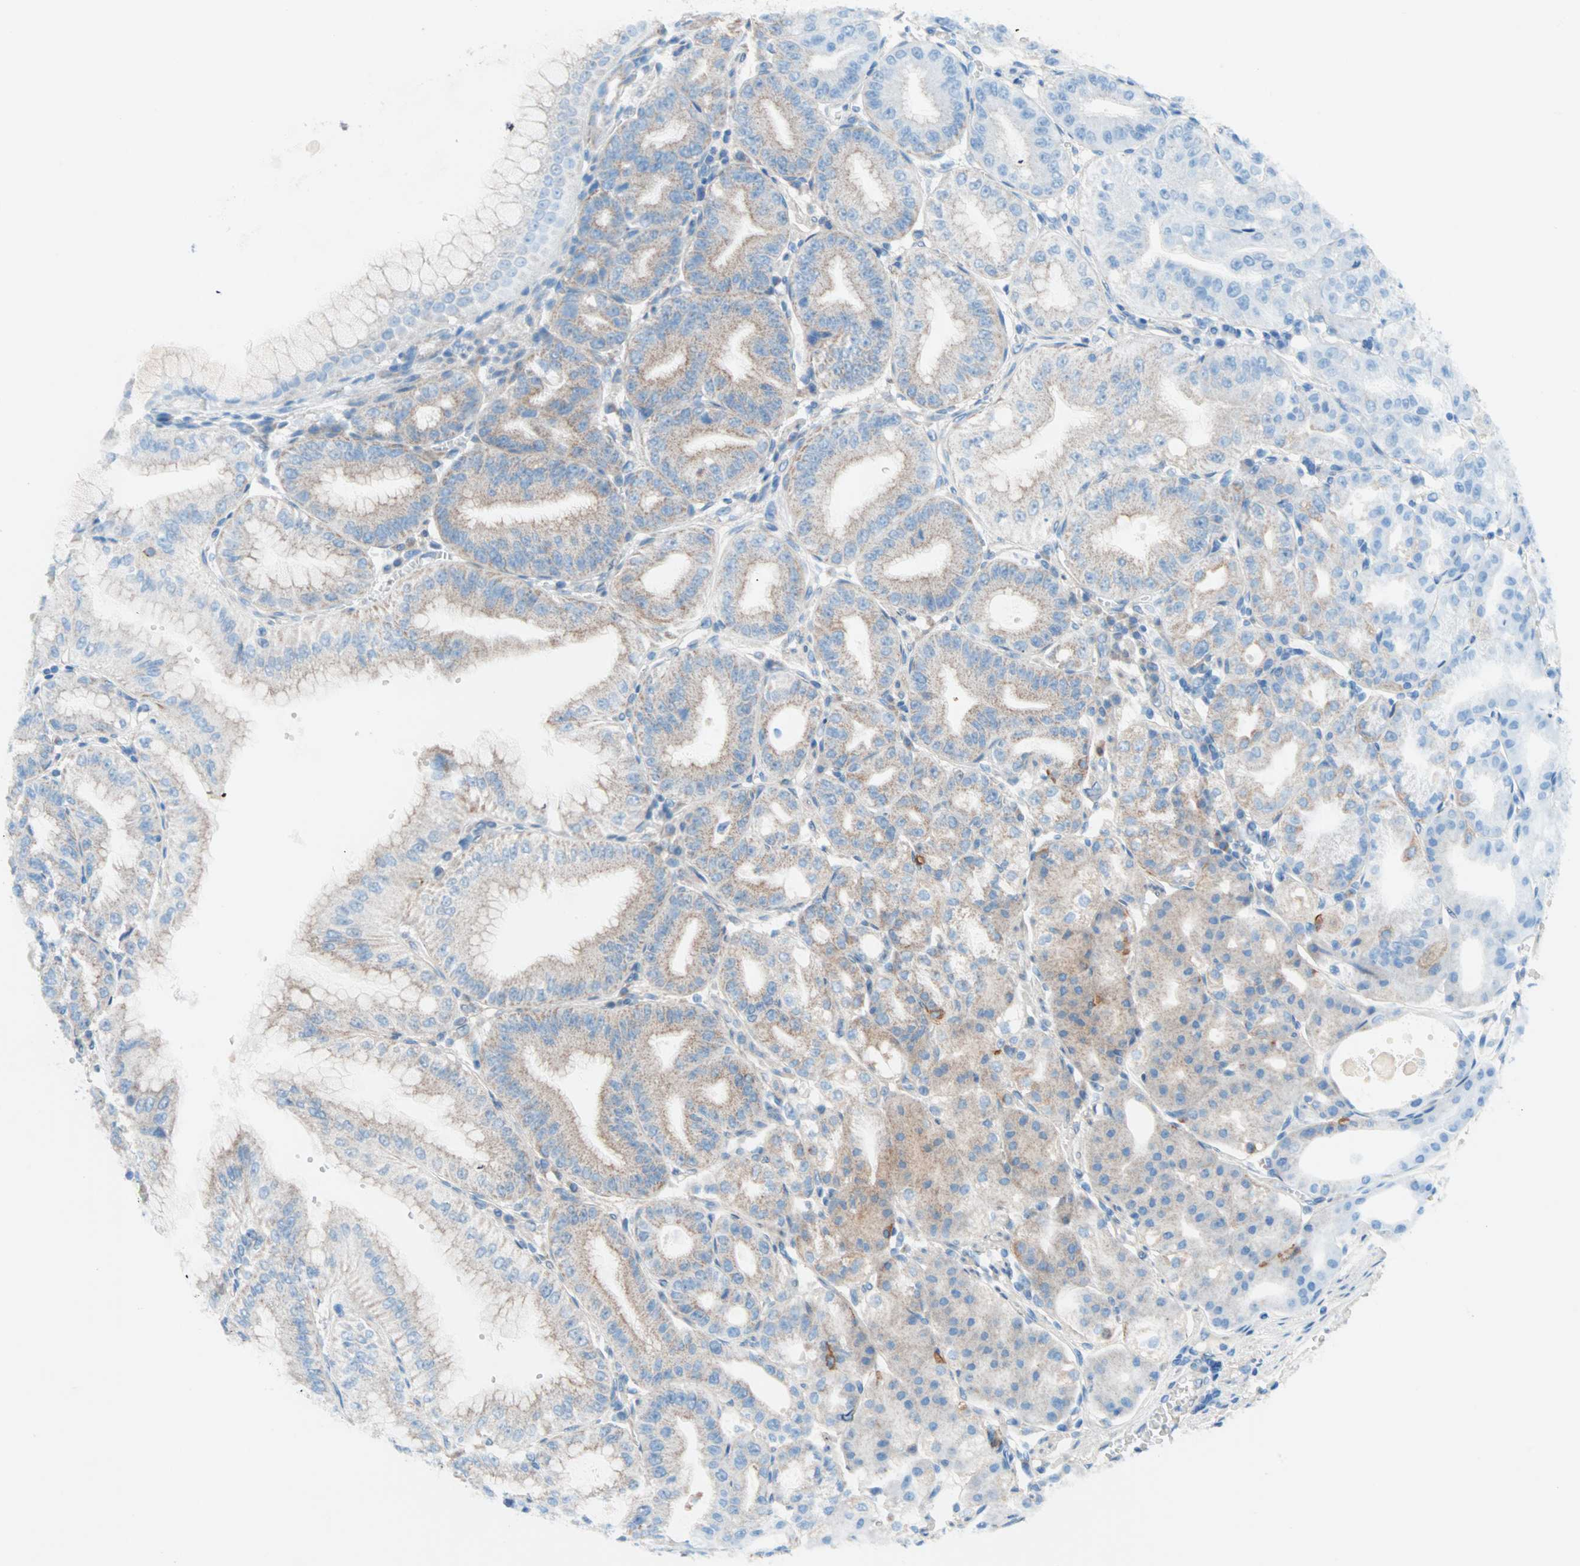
{"staining": {"intensity": "moderate", "quantity": "25%-75%", "location": "cytoplasmic/membranous"}, "tissue": "stomach", "cell_type": "Glandular cells", "image_type": "normal", "snomed": [{"axis": "morphology", "description": "Normal tissue, NOS"}, {"axis": "topography", "description": "Stomach, lower"}], "caption": "Immunohistochemistry (IHC) image of normal human stomach stained for a protein (brown), which exhibits medium levels of moderate cytoplasmic/membranous positivity in approximately 25%-75% of glandular cells.", "gene": "HECW1", "patient": {"sex": "male", "age": 71}}